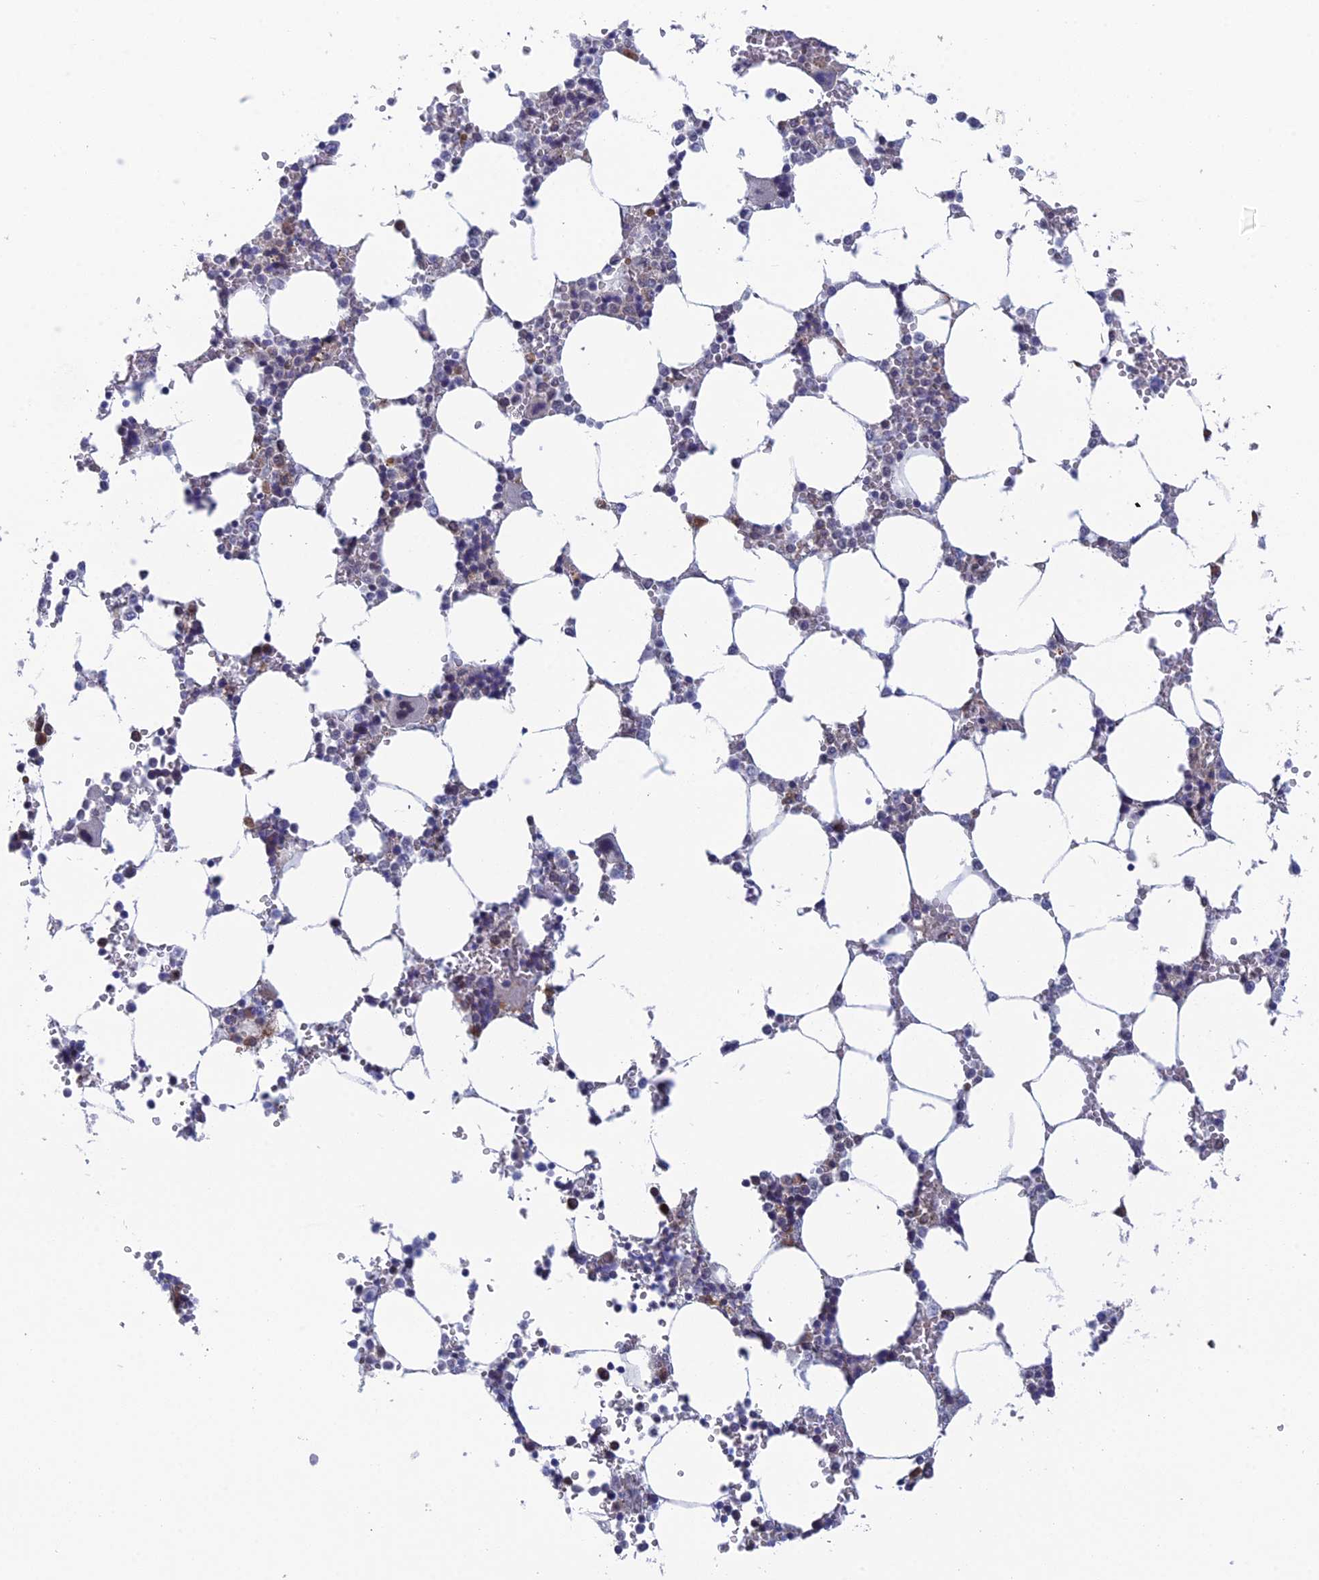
{"staining": {"intensity": "moderate", "quantity": "25%-75%", "location": "cytoplasmic/membranous,nuclear"}, "tissue": "bone marrow", "cell_type": "Hematopoietic cells", "image_type": "normal", "snomed": [{"axis": "morphology", "description": "Normal tissue, NOS"}, {"axis": "topography", "description": "Bone marrow"}], "caption": "Human bone marrow stained with a brown dye exhibits moderate cytoplasmic/membranous,nuclear positive positivity in about 25%-75% of hematopoietic cells.", "gene": "SRA1", "patient": {"sex": "male", "age": 64}}